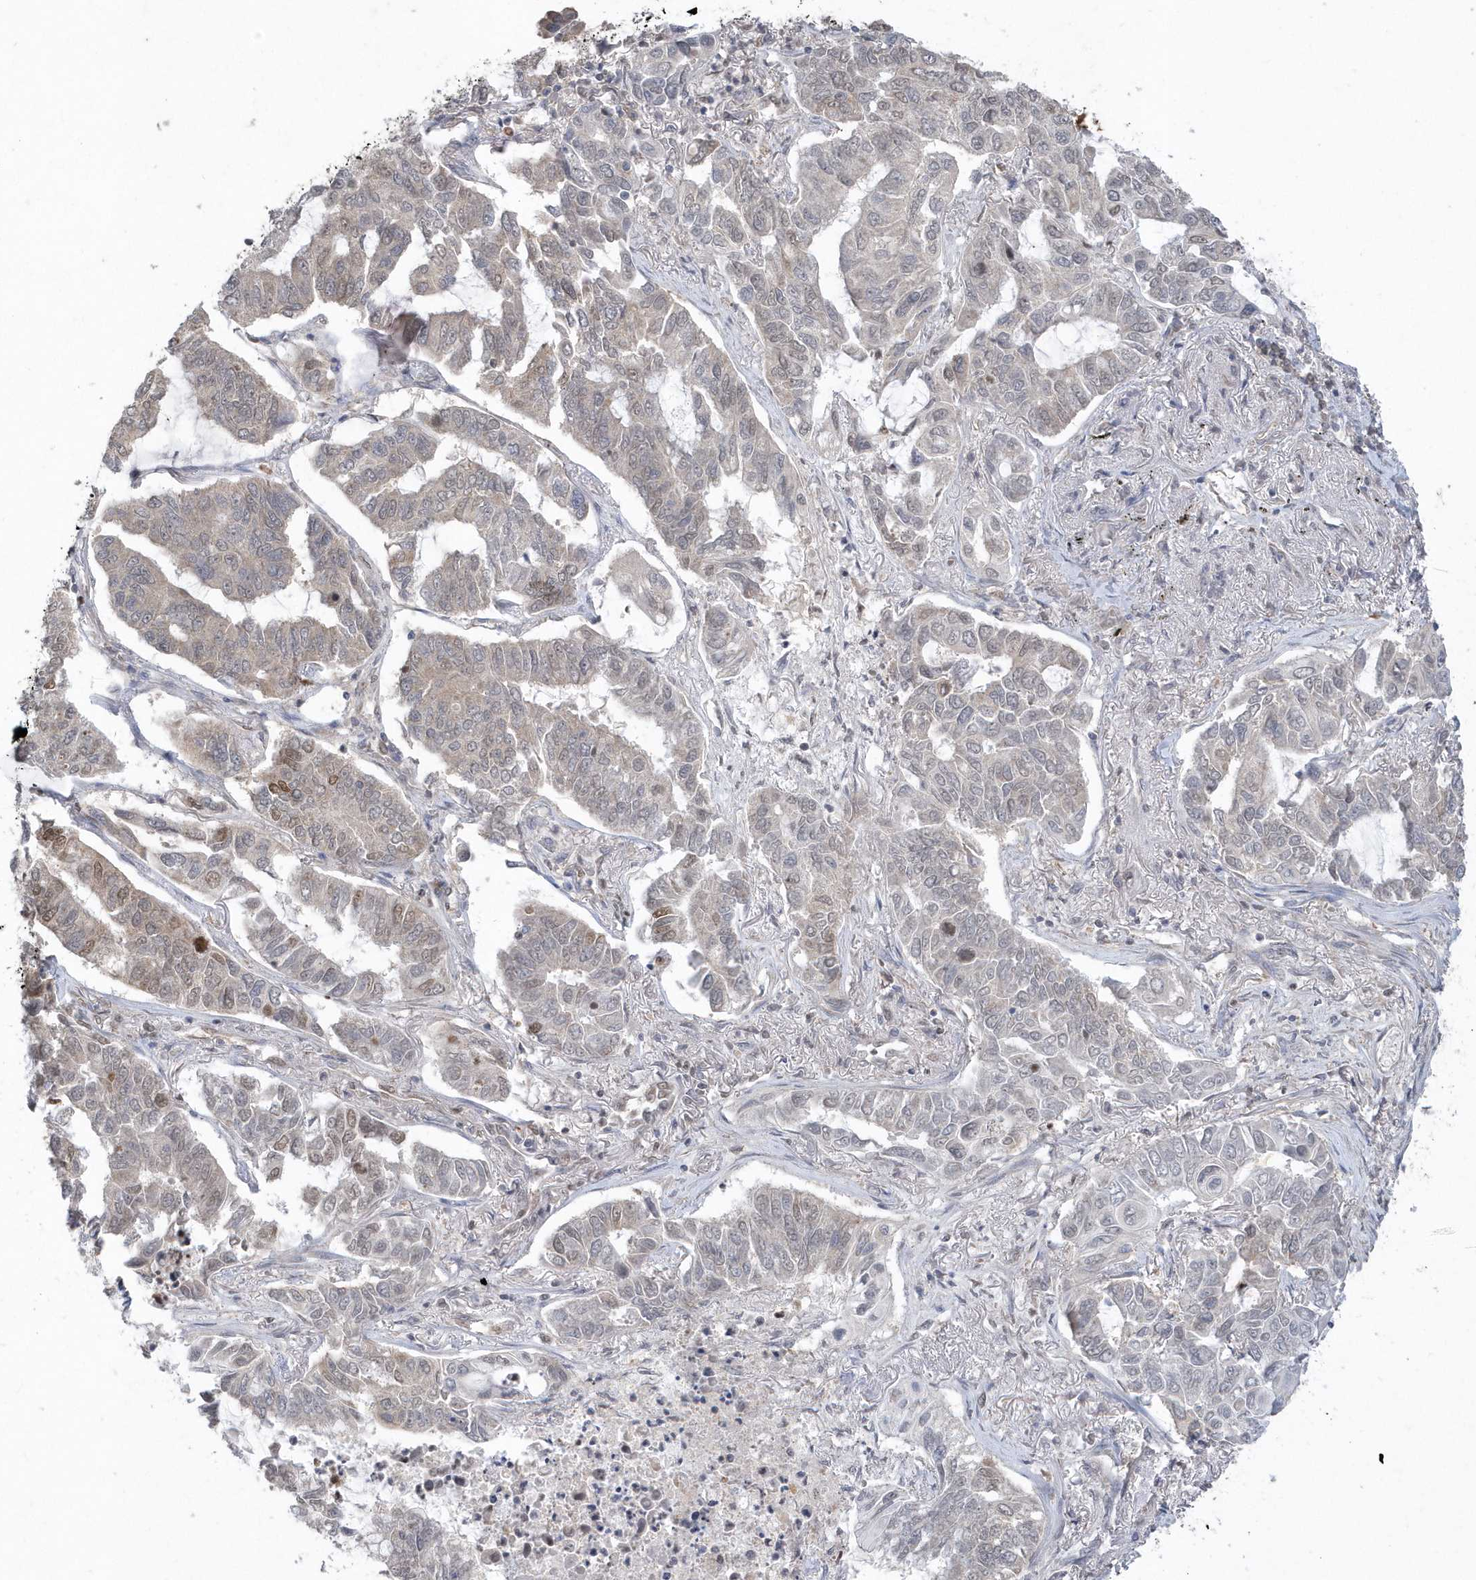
{"staining": {"intensity": "weak", "quantity": "<25%", "location": "cytoplasmic/membranous,nuclear"}, "tissue": "lung cancer", "cell_type": "Tumor cells", "image_type": "cancer", "snomed": [{"axis": "morphology", "description": "Adenocarcinoma, NOS"}, {"axis": "topography", "description": "Lung"}], "caption": "This histopathology image is of adenocarcinoma (lung) stained with immunohistochemistry to label a protein in brown with the nuclei are counter-stained blue. There is no expression in tumor cells.", "gene": "AKR7A2", "patient": {"sex": "male", "age": 64}}